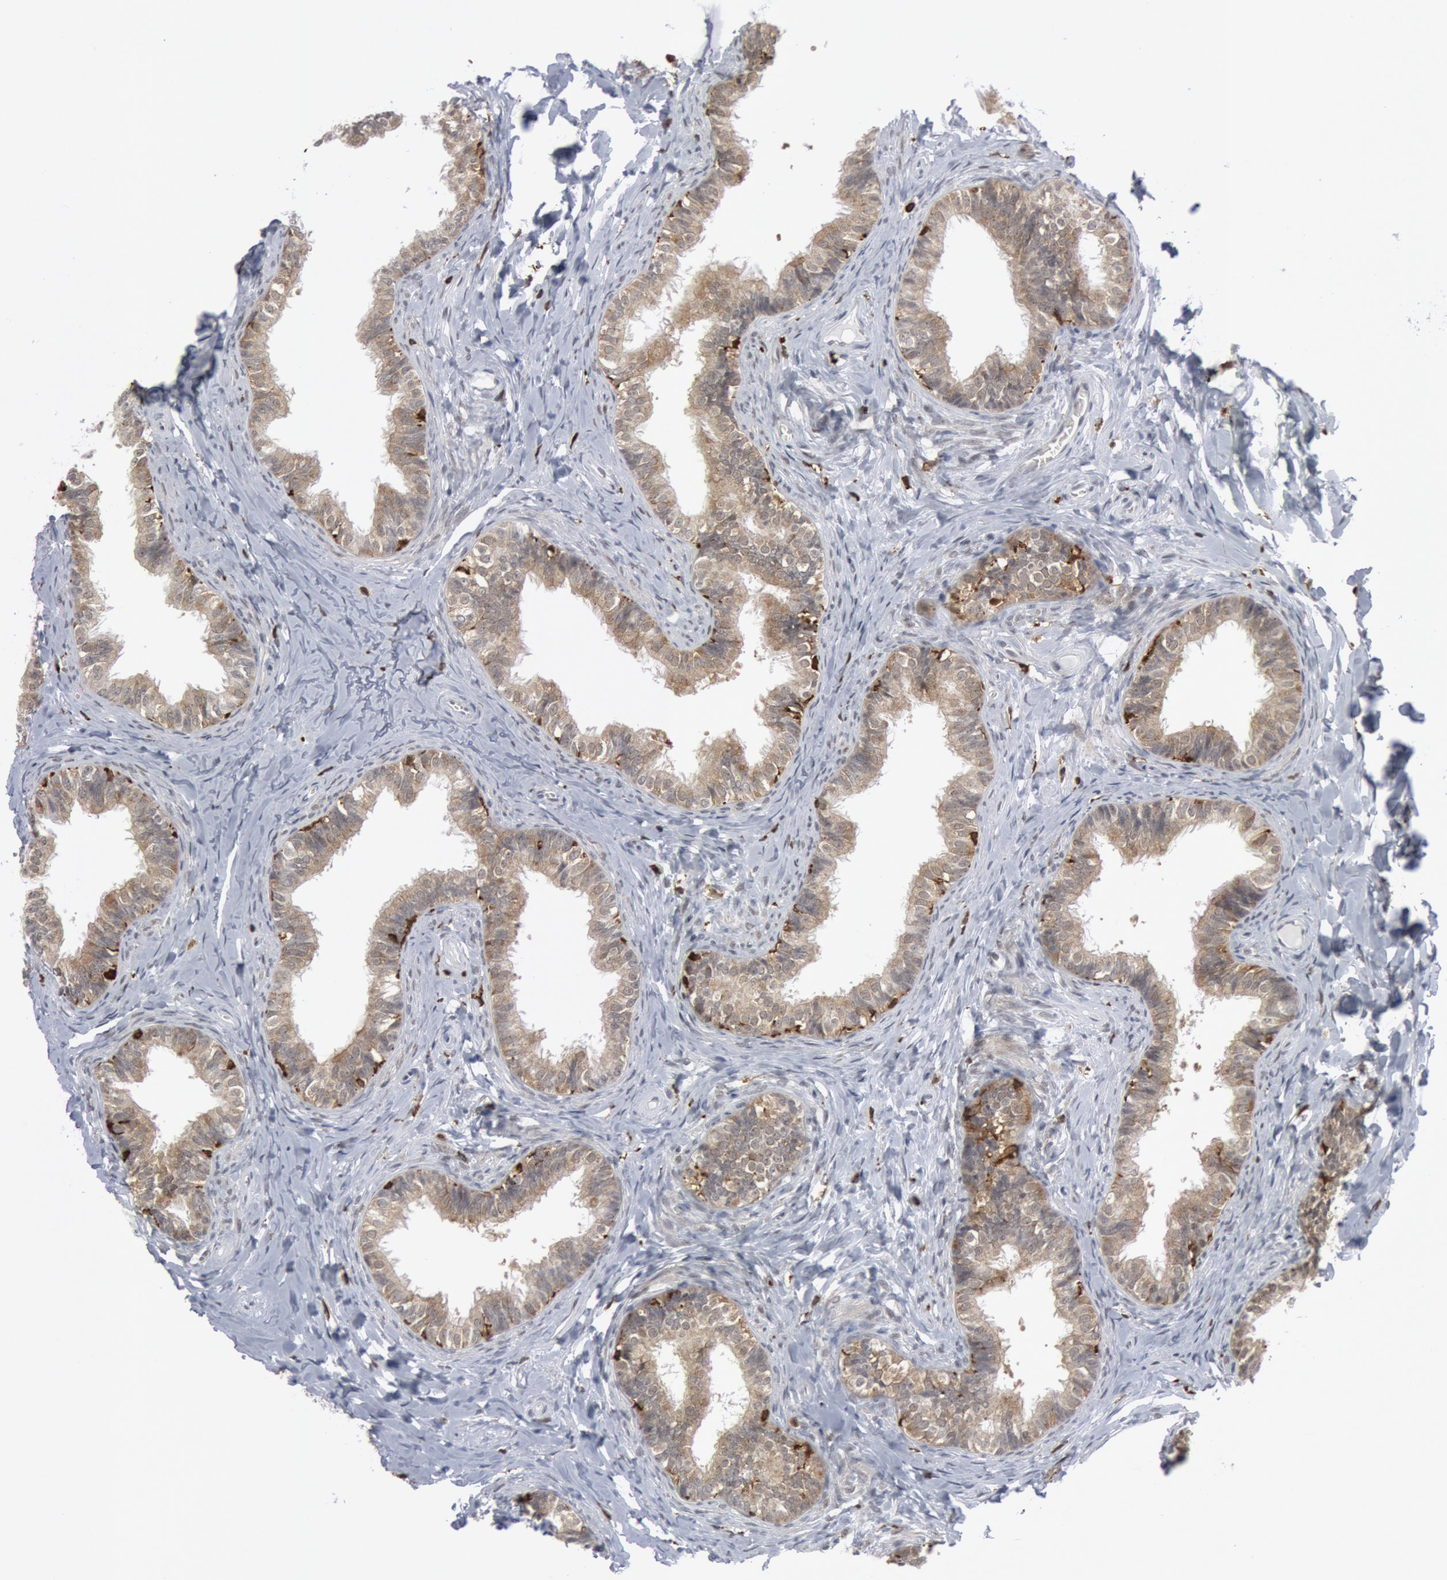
{"staining": {"intensity": "weak", "quantity": ">75%", "location": "cytoplasmic/membranous"}, "tissue": "epididymis", "cell_type": "Glandular cells", "image_type": "normal", "snomed": [{"axis": "morphology", "description": "Normal tissue, NOS"}, {"axis": "topography", "description": "Epididymis"}], "caption": "Human epididymis stained for a protein (brown) shows weak cytoplasmic/membranous positive staining in approximately >75% of glandular cells.", "gene": "PTPN6", "patient": {"sex": "male", "age": 26}}